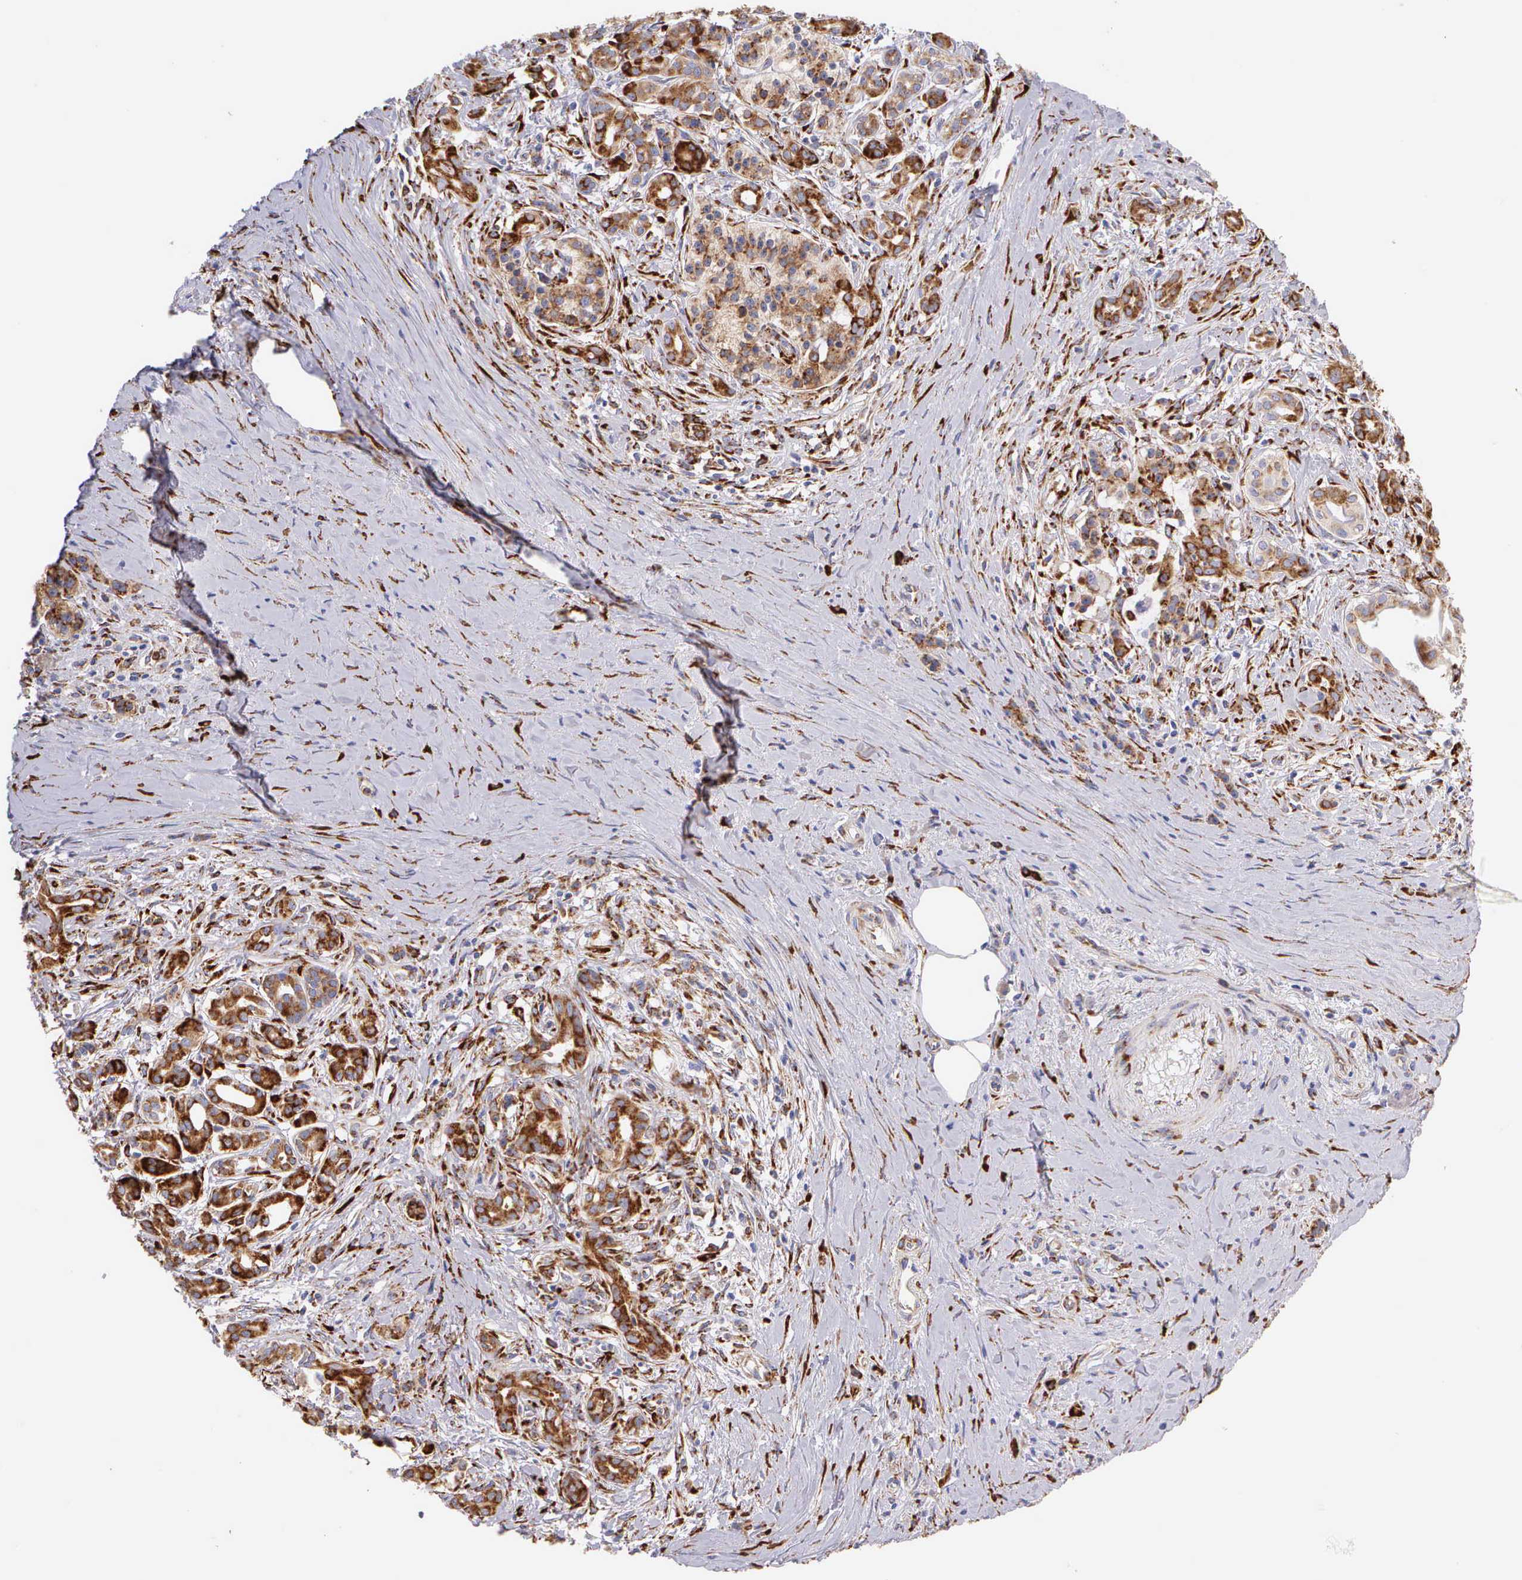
{"staining": {"intensity": "moderate", "quantity": ">75%", "location": "cytoplasmic/membranous"}, "tissue": "pancreatic cancer", "cell_type": "Tumor cells", "image_type": "cancer", "snomed": [{"axis": "morphology", "description": "Adenocarcinoma, NOS"}, {"axis": "topography", "description": "Pancreas"}], "caption": "Immunohistochemical staining of pancreatic adenocarcinoma shows moderate cytoplasmic/membranous protein staining in approximately >75% of tumor cells. Immunohistochemistry (ihc) stains the protein in brown and the nuclei are stained blue.", "gene": "CKAP4", "patient": {"sex": "male", "age": 59}}